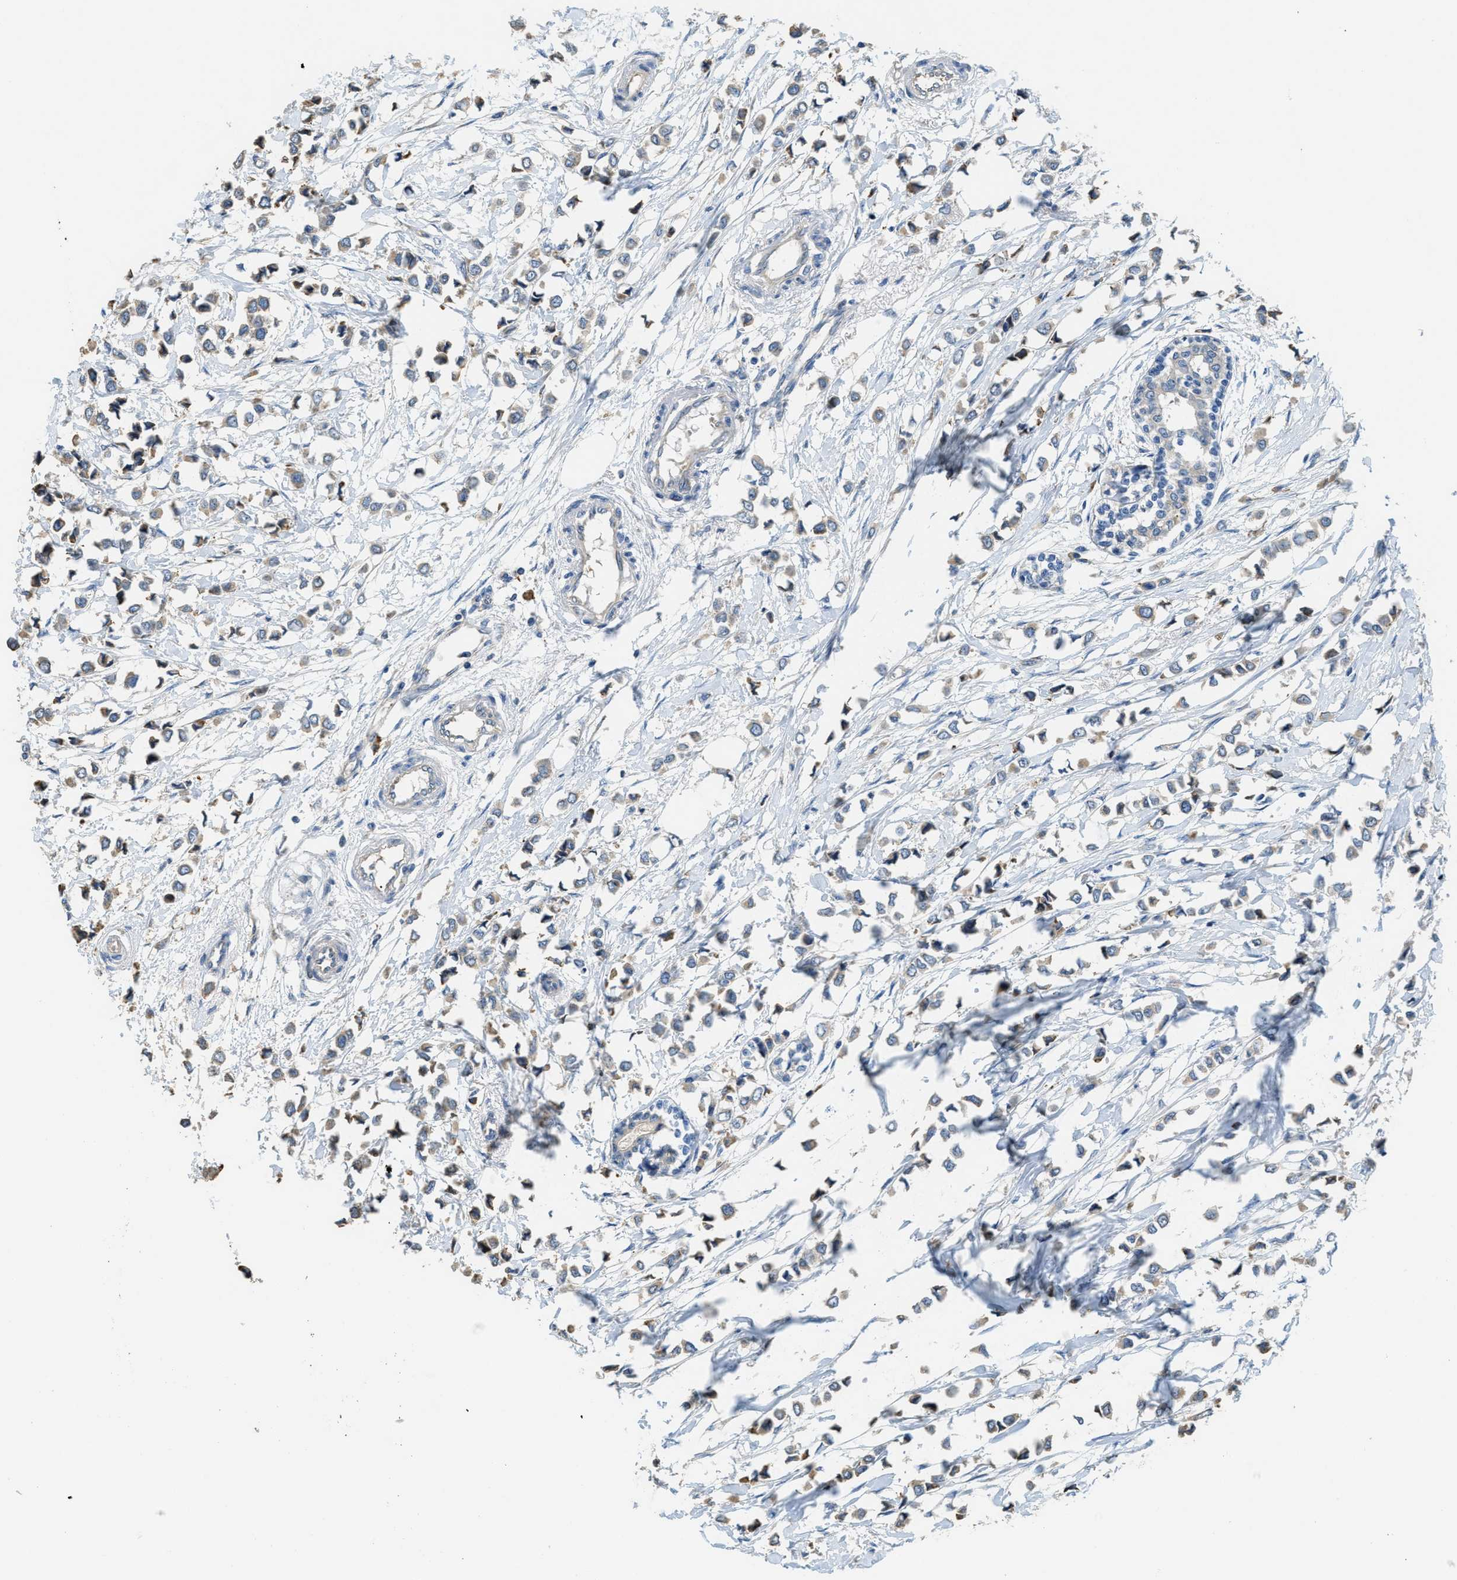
{"staining": {"intensity": "weak", "quantity": "<25%", "location": "cytoplasmic/membranous"}, "tissue": "breast cancer", "cell_type": "Tumor cells", "image_type": "cancer", "snomed": [{"axis": "morphology", "description": "Lobular carcinoma"}, {"axis": "topography", "description": "Breast"}], "caption": "This is a micrograph of immunohistochemistry (IHC) staining of lobular carcinoma (breast), which shows no staining in tumor cells.", "gene": "RIPK2", "patient": {"sex": "female", "age": 51}}